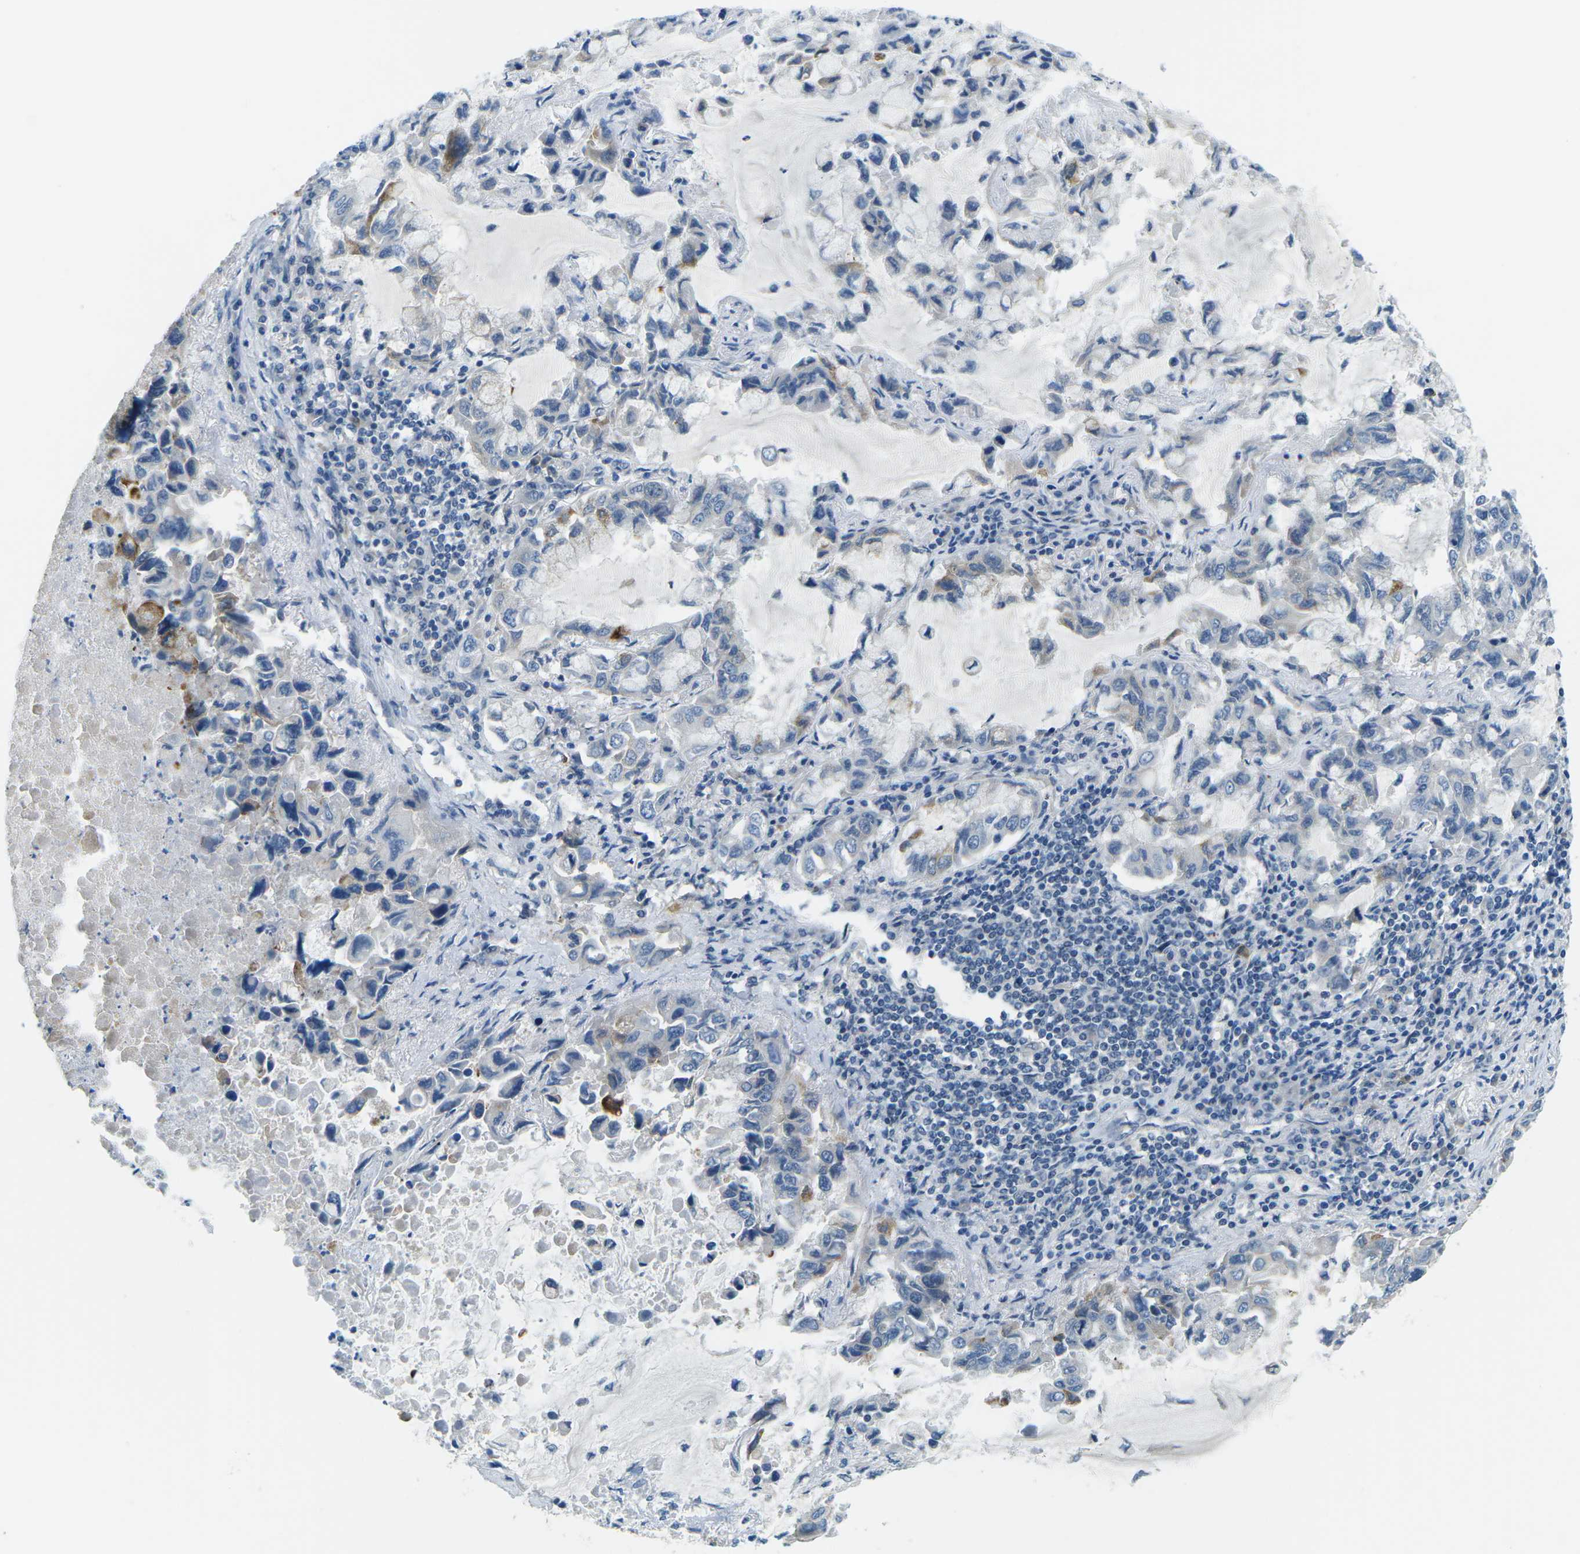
{"staining": {"intensity": "negative", "quantity": "none", "location": "none"}, "tissue": "lung cancer", "cell_type": "Tumor cells", "image_type": "cancer", "snomed": [{"axis": "morphology", "description": "Adenocarcinoma, NOS"}, {"axis": "topography", "description": "Lung"}], "caption": "Immunohistochemistry (IHC) photomicrograph of lung adenocarcinoma stained for a protein (brown), which exhibits no staining in tumor cells.", "gene": "CTNND1", "patient": {"sex": "male", "age": 64}}